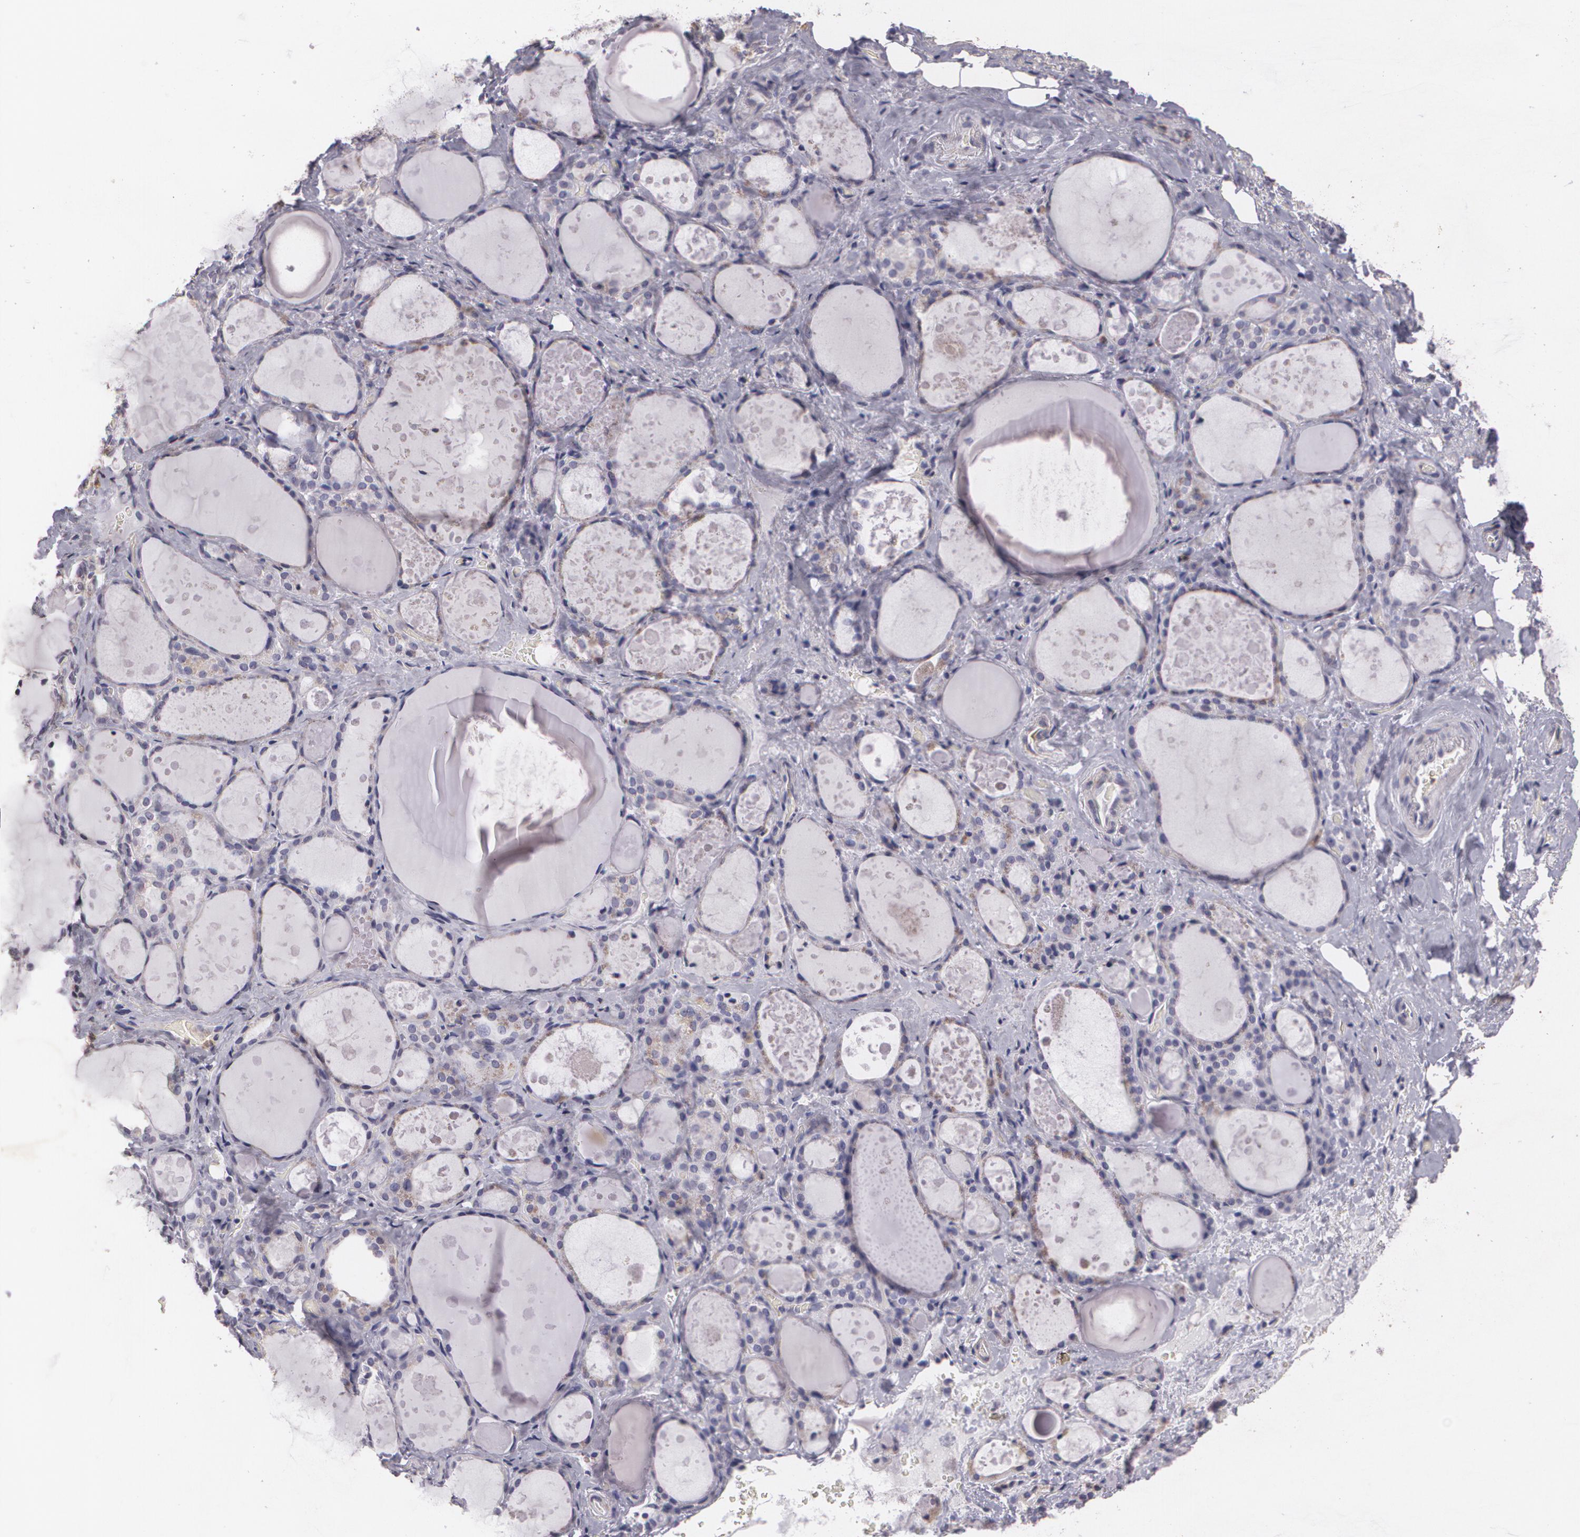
{"staining": {"intensity": "negative", "quantity": "none", "location": "none"}, "tissue": "thyroid gland", "cell_type": "Glandular cells", "image_type": "normal", "snomed": [{"axis": "morphology", "description": "Normal tissue, NOS"}, {"axis": "topography", "description": "Thyroid gland"}], "caption": "This photomicrograph is of benign thyroid gland stained with IHC to label a protein in brown with the nuclei are counter-stained blue. There is no staining in glandular cells. (DAB (3,3'-diaminobenzidine) IHC, high magnification).", "gene": "KCNA4", "patient": {"sex": "female", "age": 75}}